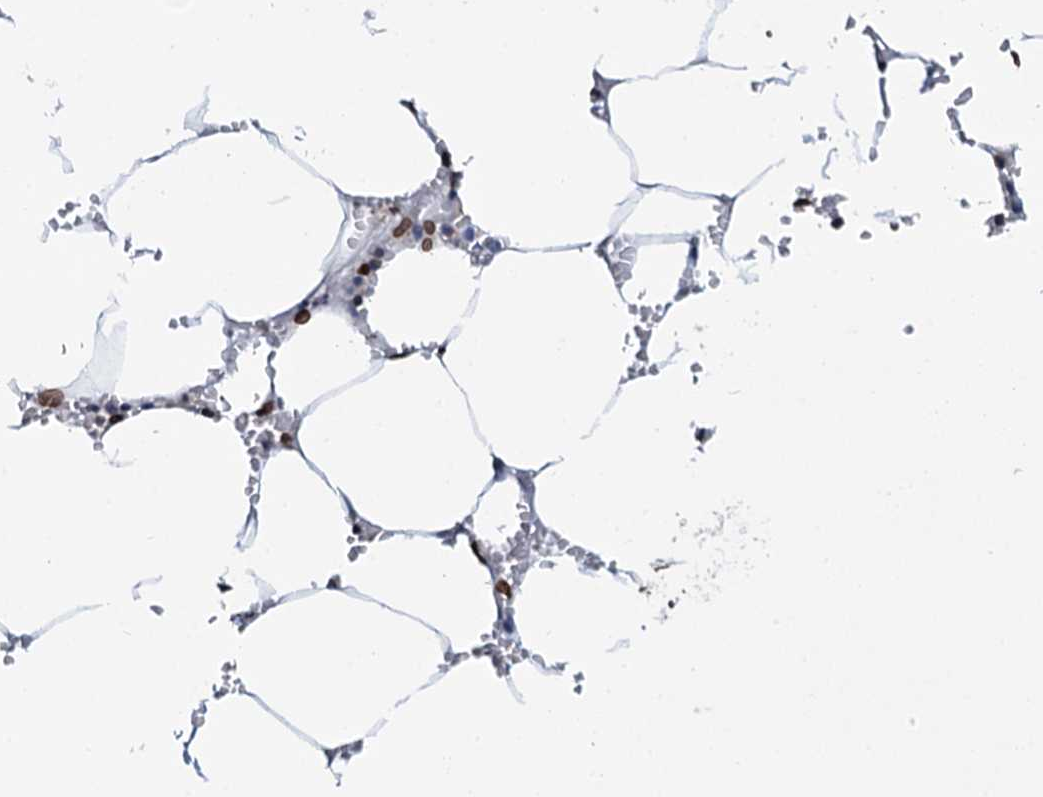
{"staining": {"intensity": "strong", "quantity": "25%-75%", "location": "nuclear"}, "tissue": "bone marrow", "cell_type": "Hematopoietic cells", "image_type": "normal", "snomed": [{"axis": "morphology", "description": "Normal tissue, NOS"}, {"axis": "topography", "description": "Bone marrow"}], "caption": "Strong nuclear positivity is identified in approximately 25%-75% of hematopoietic cells in unremarkable bone marrow.", "gene": "KATNAL2", "patient": {"sex": "male", "age": 70}}